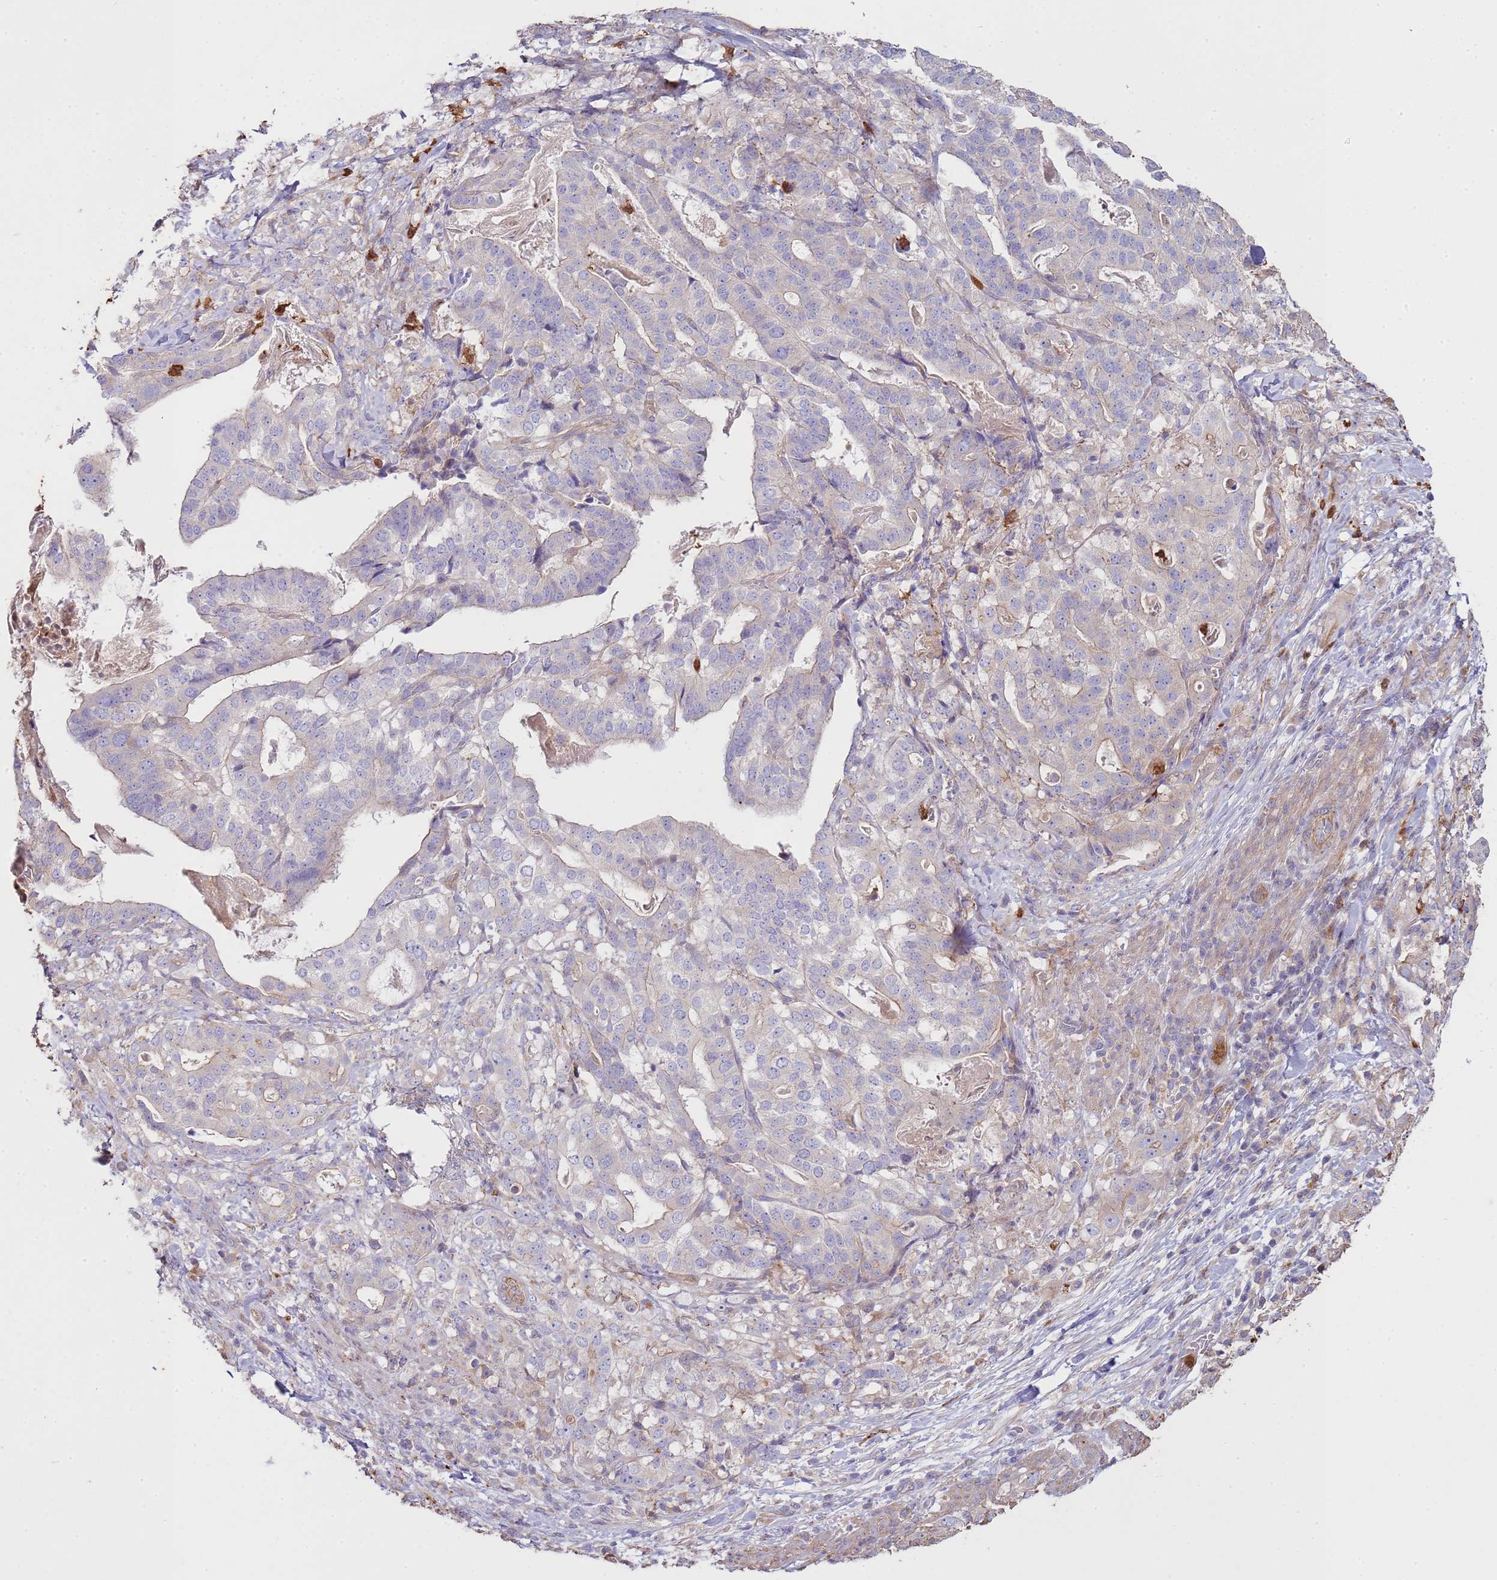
{"staining": {"intensity": "negative", "quantity": "none", "location": "none"}, "tissue": "stomach cancer", "cell_type": "Tumor cells", "image_type": "cancer", "snomed": [{"axis": "morphology", "description": "Adenocarcinoma, NOS"}, {"axis": "topography", "description": "Stomach"}], "caption": "IHC micrograph of neoplastic tissue: human stomach cancer stained with DAB (3,3'-diaminobenzidine) displays no significant protein expression in tumor cells.", "gene": "NDUFAF4", "patient": {"sex": "male", "age": 48}}